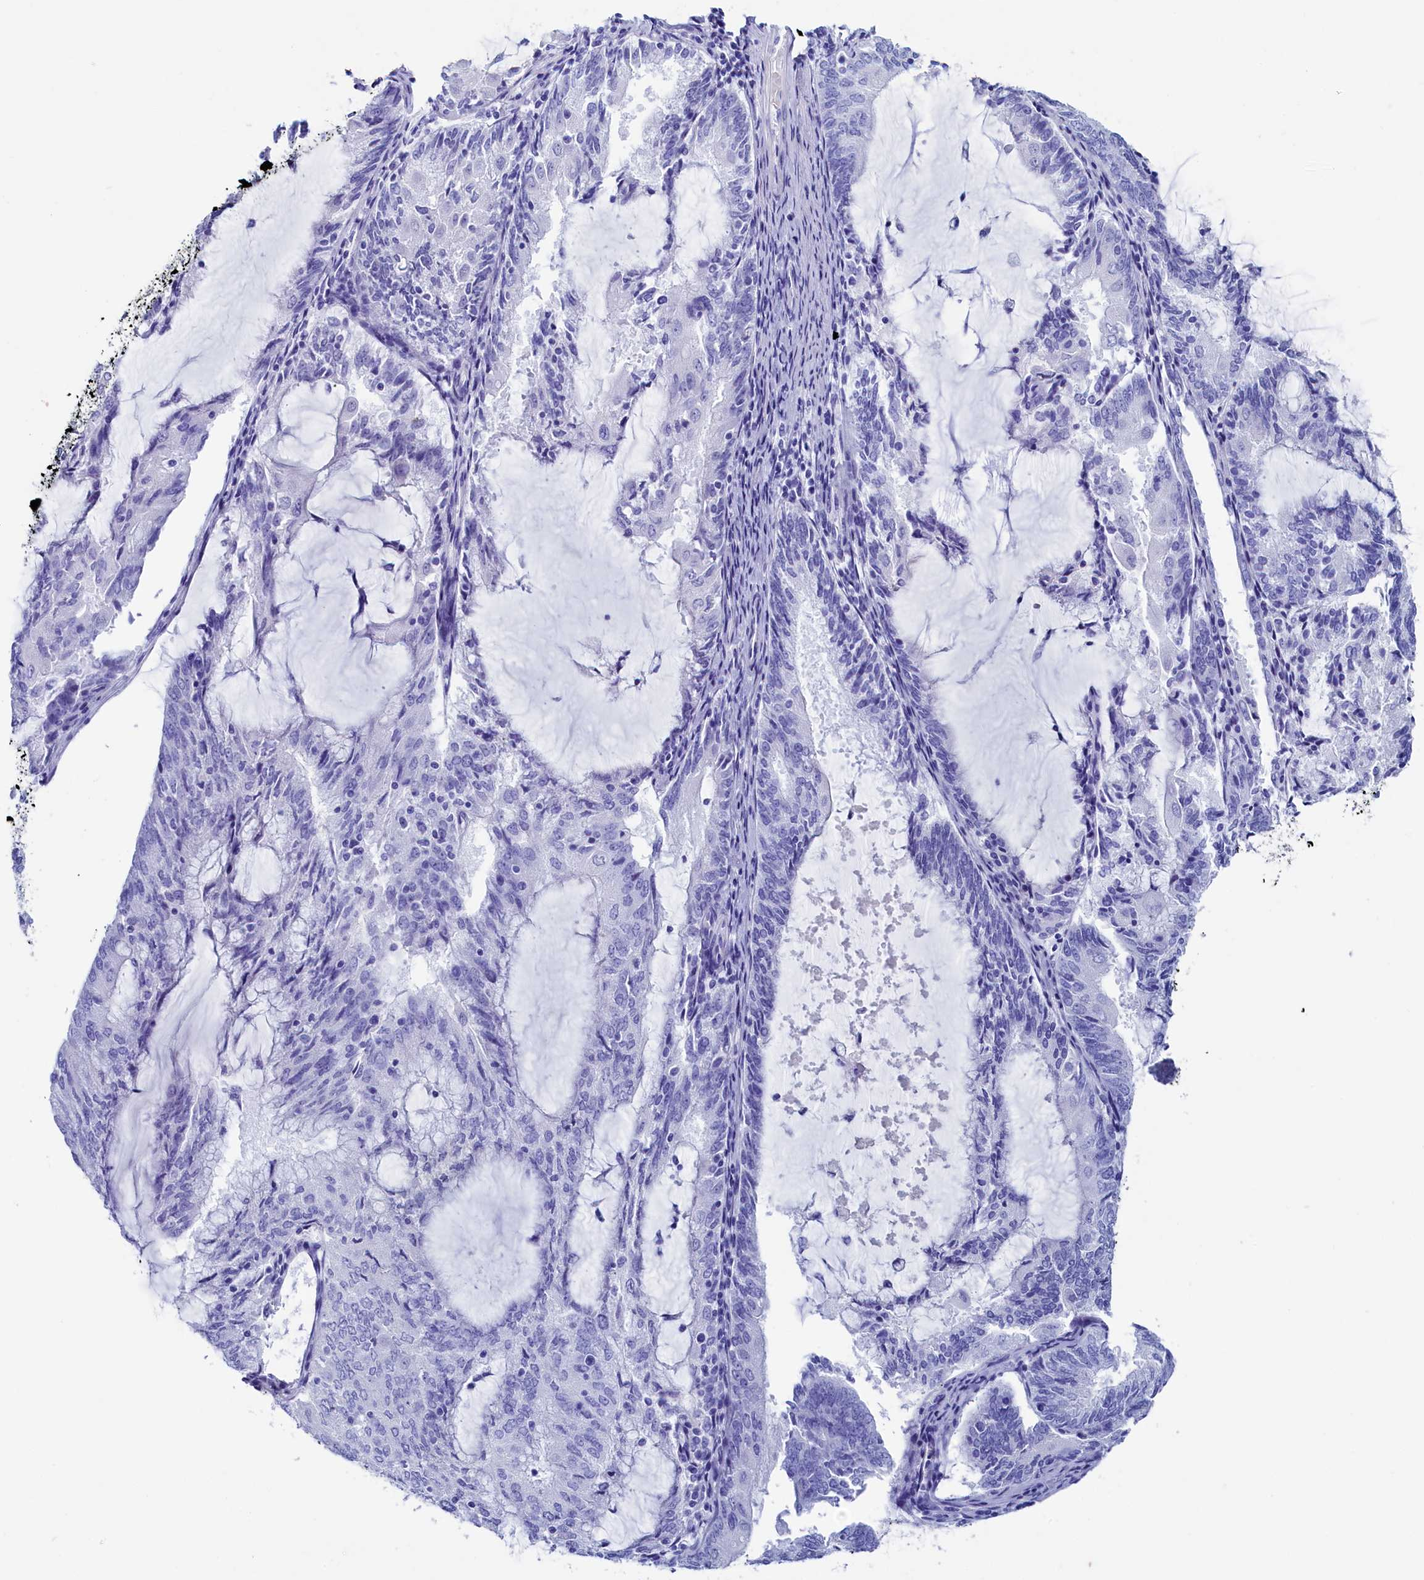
{"staining": {"intensity": "negative", "quantity": "none", "location": "none"}, "tissue": "endometrial cancer", "cell_type": "Tumor cells", "image_type": "cancer", "snomed": [{"axis": "morphology", "description": "Adenocarcinoma, NOS"}, {"axis": "topography", "description": "Endometrium"}], "caption": "Tumor cells show no significant expression in endometrial cancer.", "gene": "ANKRD29", "patient": {"sex": "female", "age": 81}}